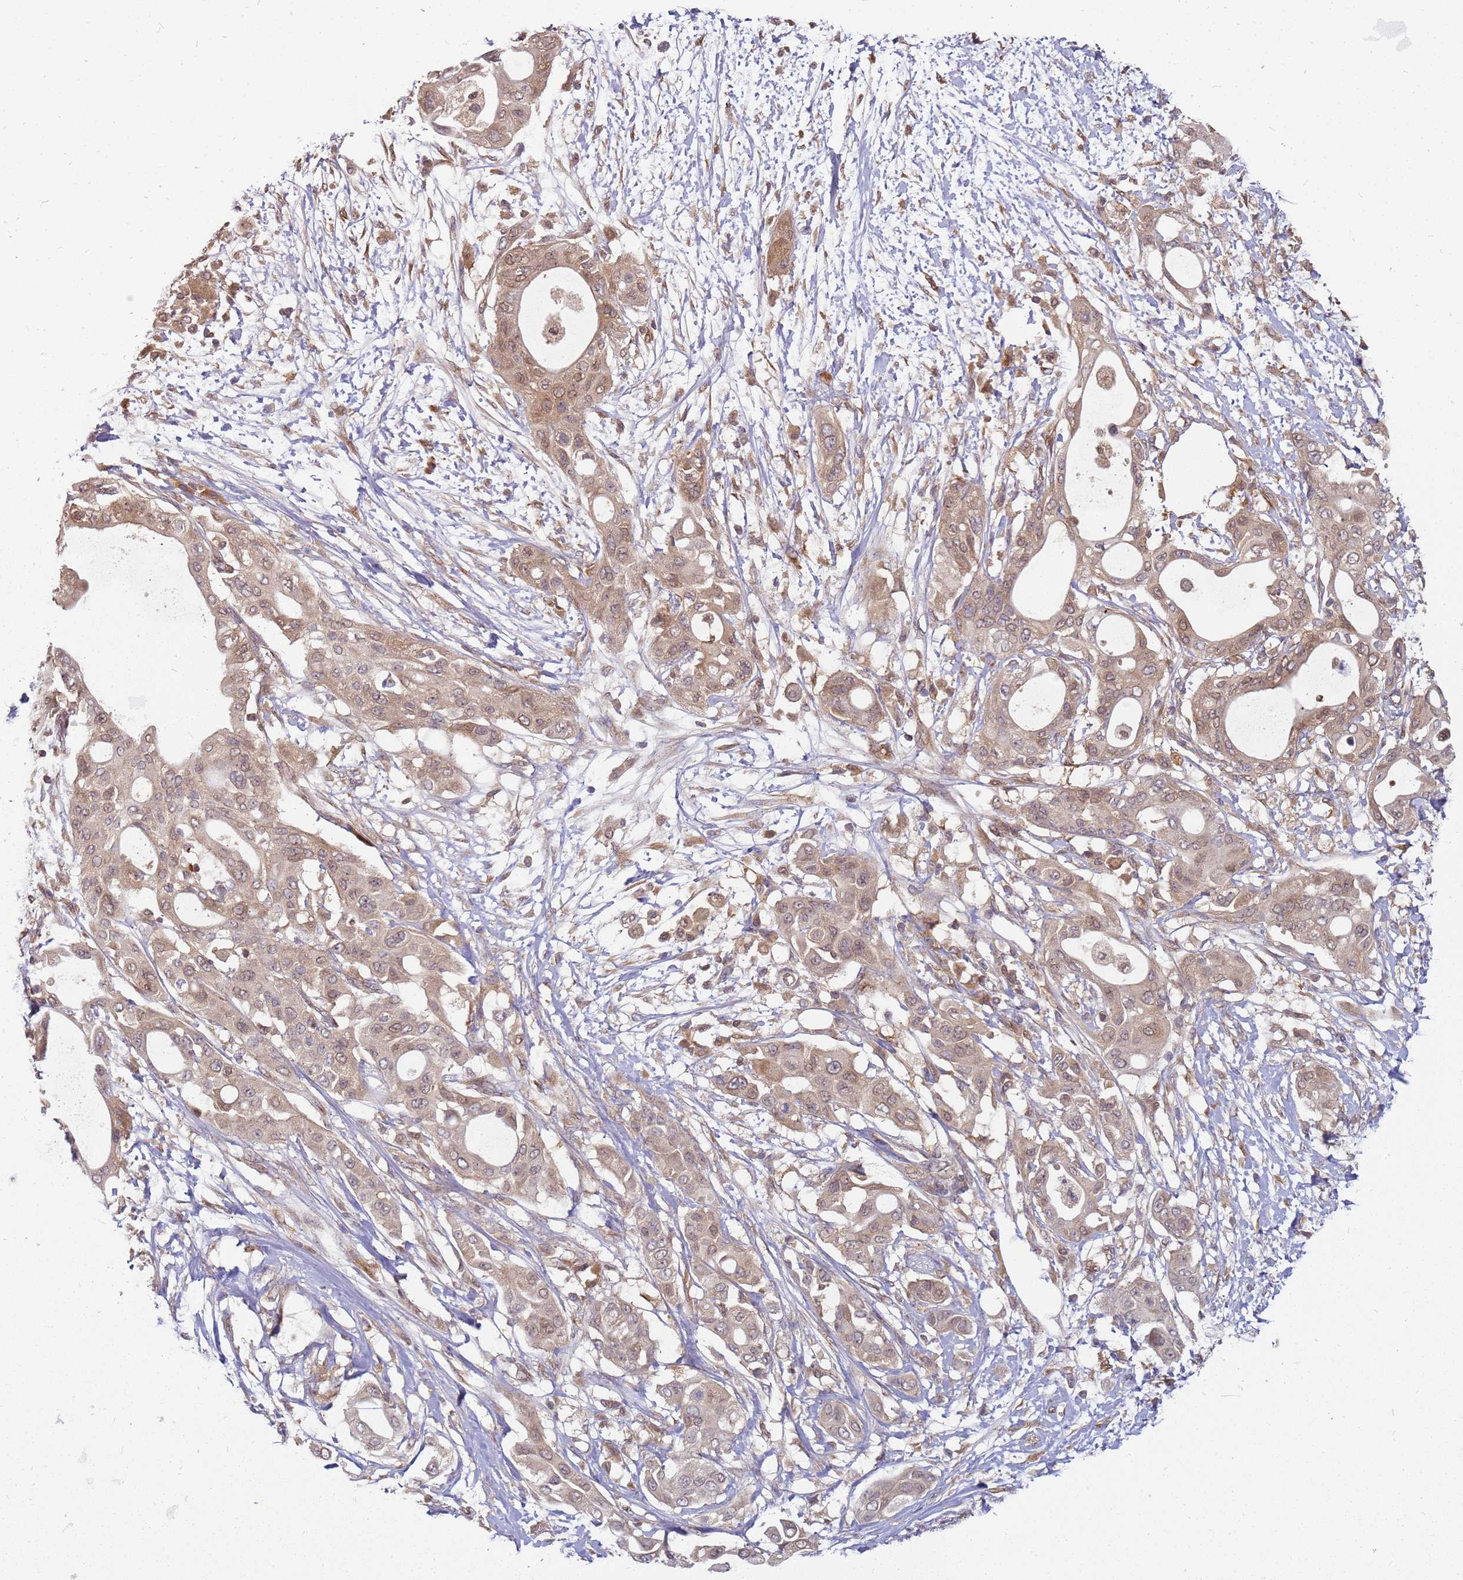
{"staining": {"intensity": "moderate", "quantity": ">75%", "location": "cytoplasmic/membranous,nuclear"}, "tissue": "pancreatic cancer", "cell_type": "Tumor cells", "image_type": "cancer", "snomed": [{"axis": "morphology", "description": "Adenocarcinoma, NOS"}, {"axis": "topography", "description": "Pancreas"}], "caption": "An image of human adenocarcinoma (pancreatic) stained for a protein displays moderate cytoplasmic/membranous and nuclear brown staining in tumor cells.", "gene": "NUDT14", "patient": {"sex": "male", "age": 68}}